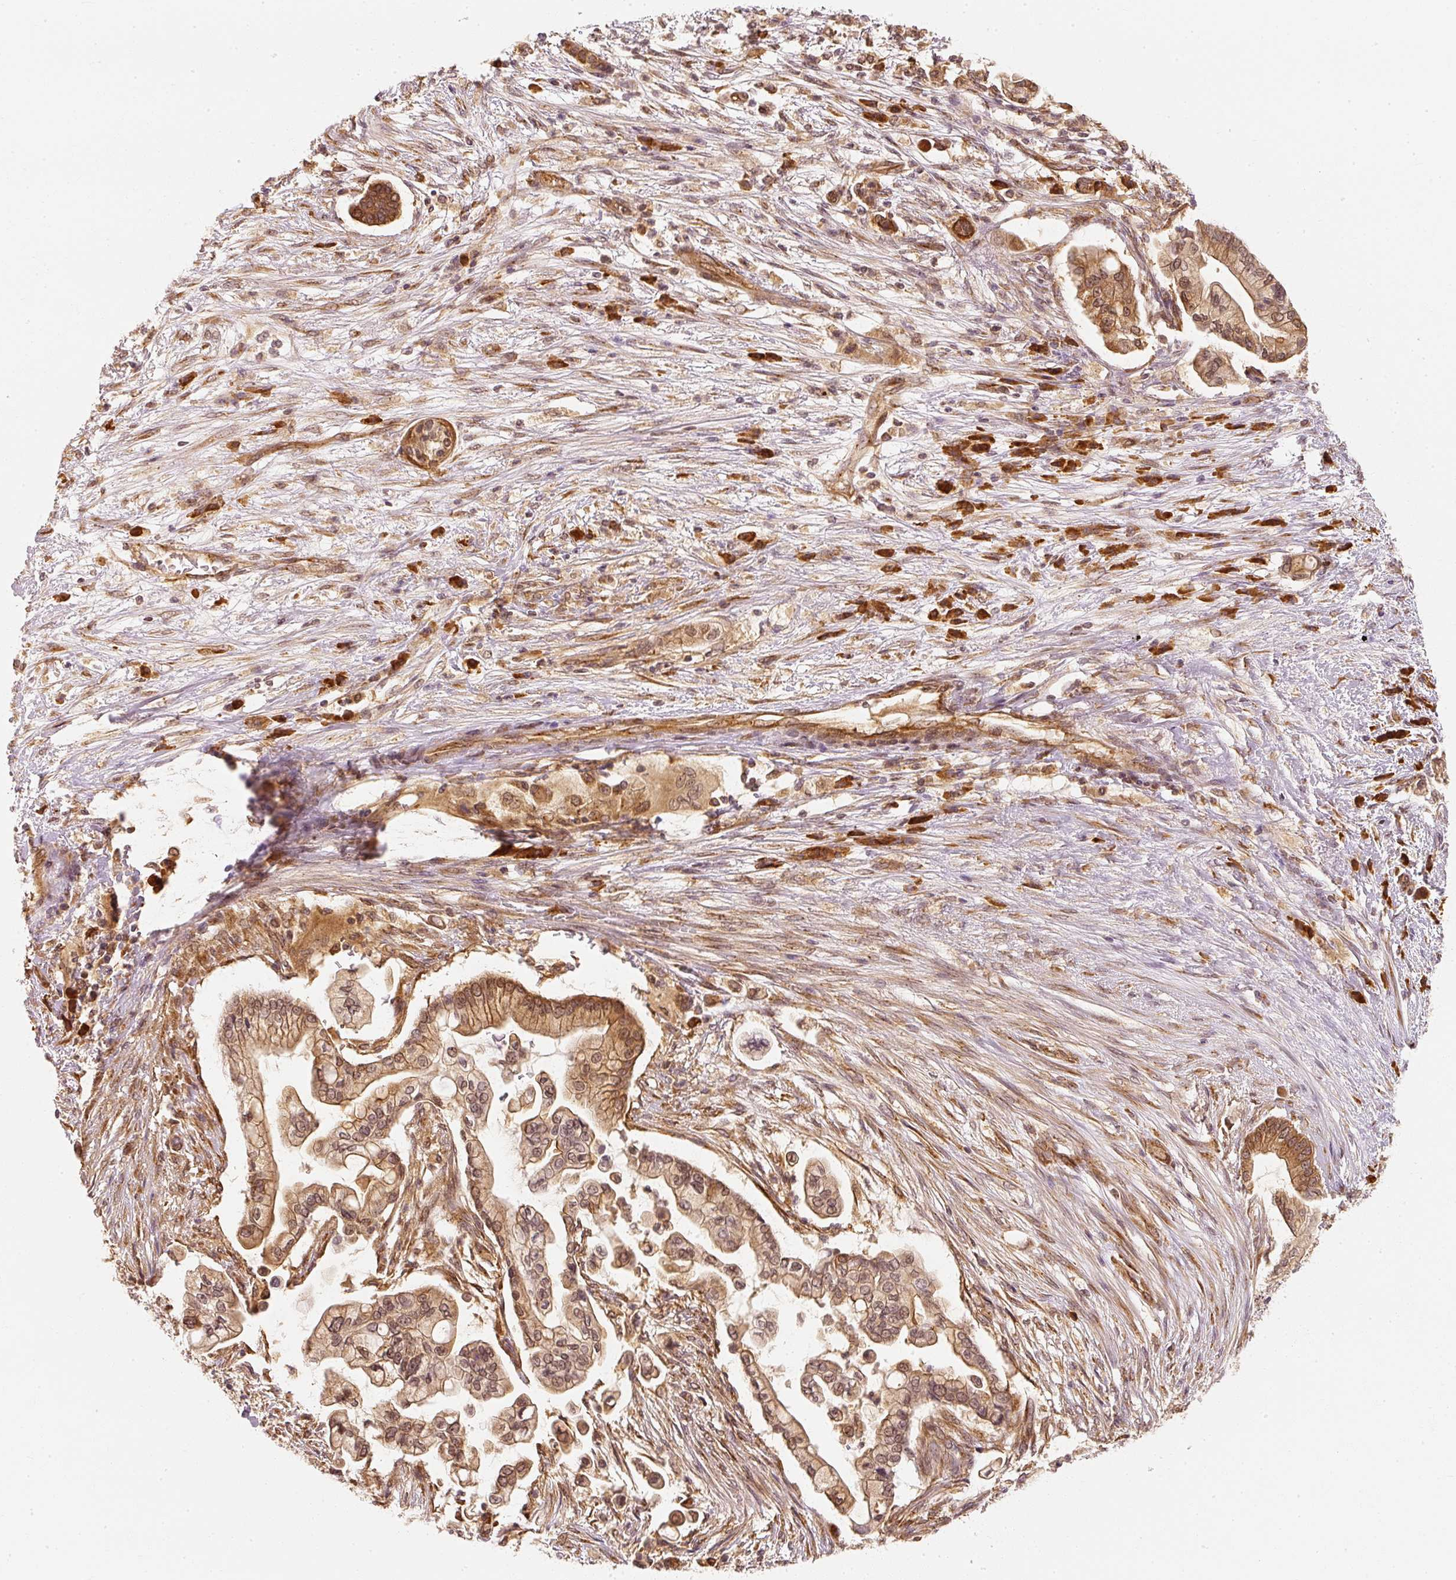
{"staining": {"intensity": "moderate", "quantity": ">75%", "location": "cytoplasmic/membranous"}, "tissue": "pancreatic cancer", "cell_type": "Tumor cells", "image_type": "cancer", "snomed": [{"axis": "morphology", "description": "Adenocarcinoma, NOS"}, {"axis": "topography", "description": "Pancreas"}], "caption": "Protein staining of adenocarcinoma (pancreatic) tissue shows moderate cytoplasmic/membranous staining in approximately >75% of tumor cells. The protein of interest is stained brown, and the nuclei are stained in blue (DAB IHC with brightfield microscopy, high magnification).", "gene": "EEF1A2", "patient": {"sex": "female", "age": 69}}